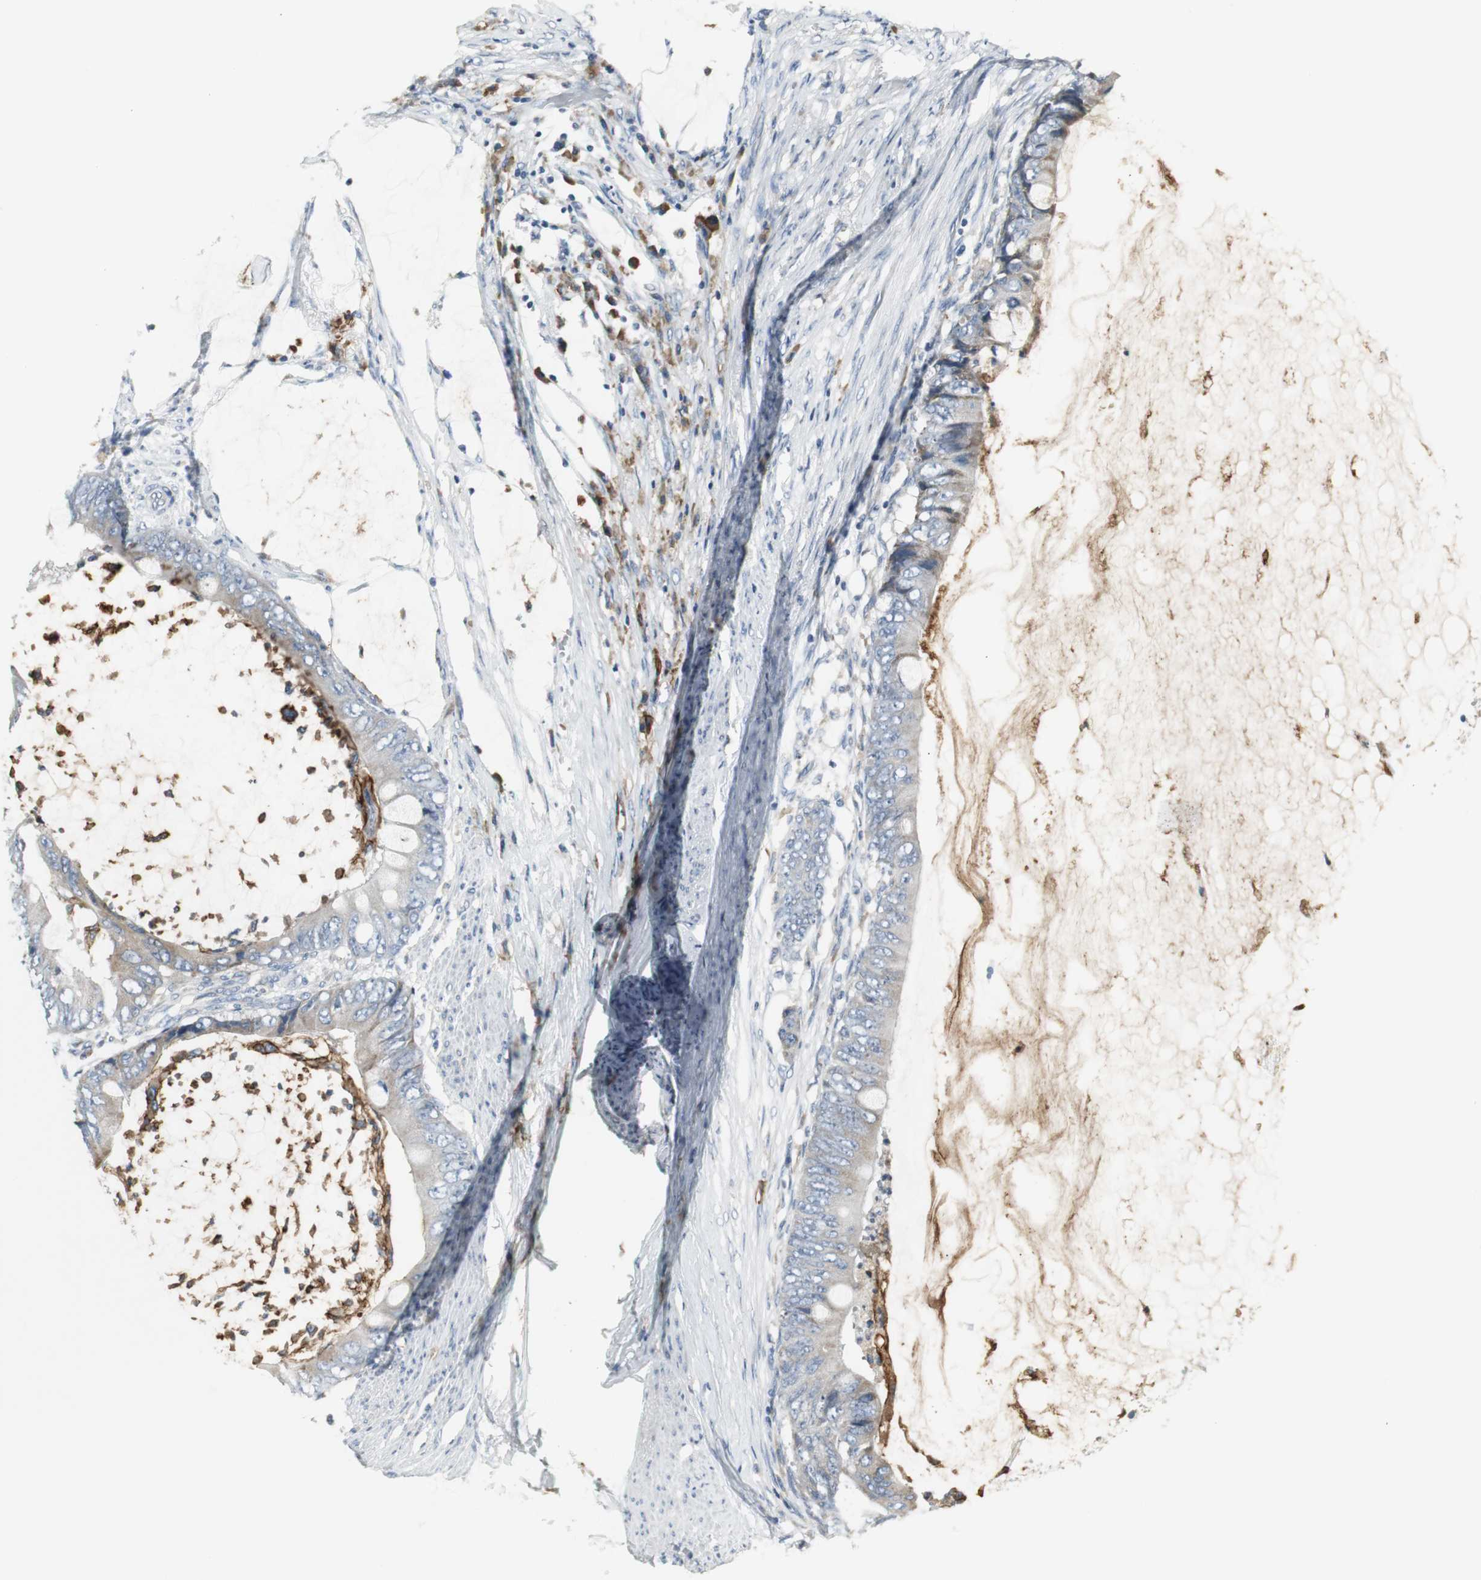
{"staining": {"intensity": "weak", "quantity": "25%-75%", "location": "cytoplasmic/membranous"}, "tissue": "colorectal cancer", "cell_type": "Tumor cells", "image_type": "cancer", "snomed": [{"axis": "morphology", "description": "Normal tissue, NOS"}, {"axis": "morphology", "description": "Adenocarcinoma, NOS"}, {"axis": "topography", "description": "Rectum"}, {"axis": "topography", "description": "Peripheral nerve tissue"}], "caption": "Weak cytoplasmic/membranous staining is appreciated in approximately 25%-75% of tumor cells in colorectal adenocarcinoma.", "gene": "SLC2A5", "patient": {"sex": "female", "age": 77}}